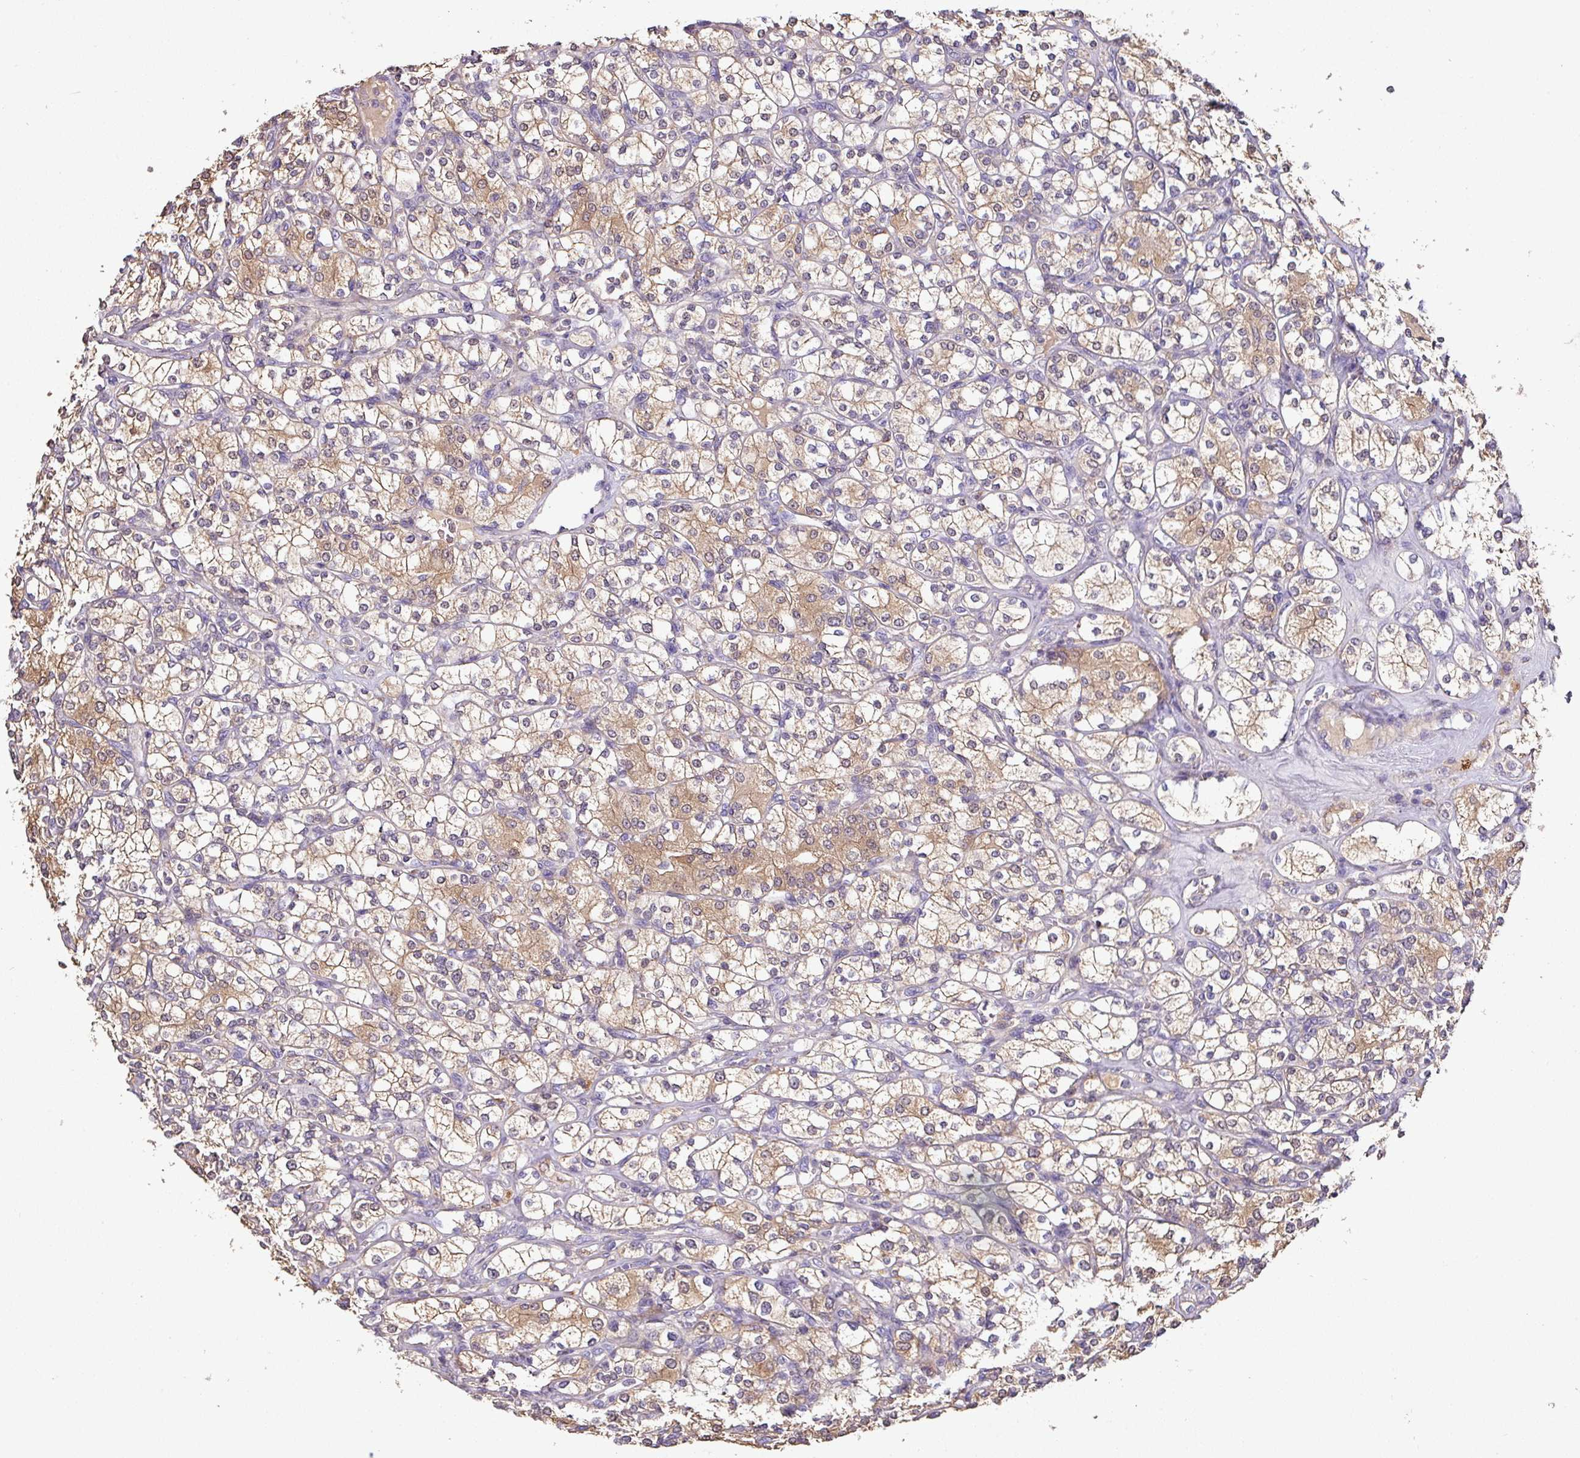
{"staining": {"intensity": "moderate", "quantity": ">75%", "location": "cytoplasmic/membranous"}, "tissue": "renal cancer", "cell_type": "Tumor cells", "image_type": "cancer", "snomed": [{"axis": "morphology", "description": "Adenocarcinoma, NOS"}, {"axis": "topography", "description": "Kidney"}], "caption": "Immunohistochemical staining of human renal cancer shows medium levels of moderate cytoplasmic/membranous protein staining in about >75% of tumor cells.", "gene": "AEBP2", "patient": {"sex": "male", "age": 77}}